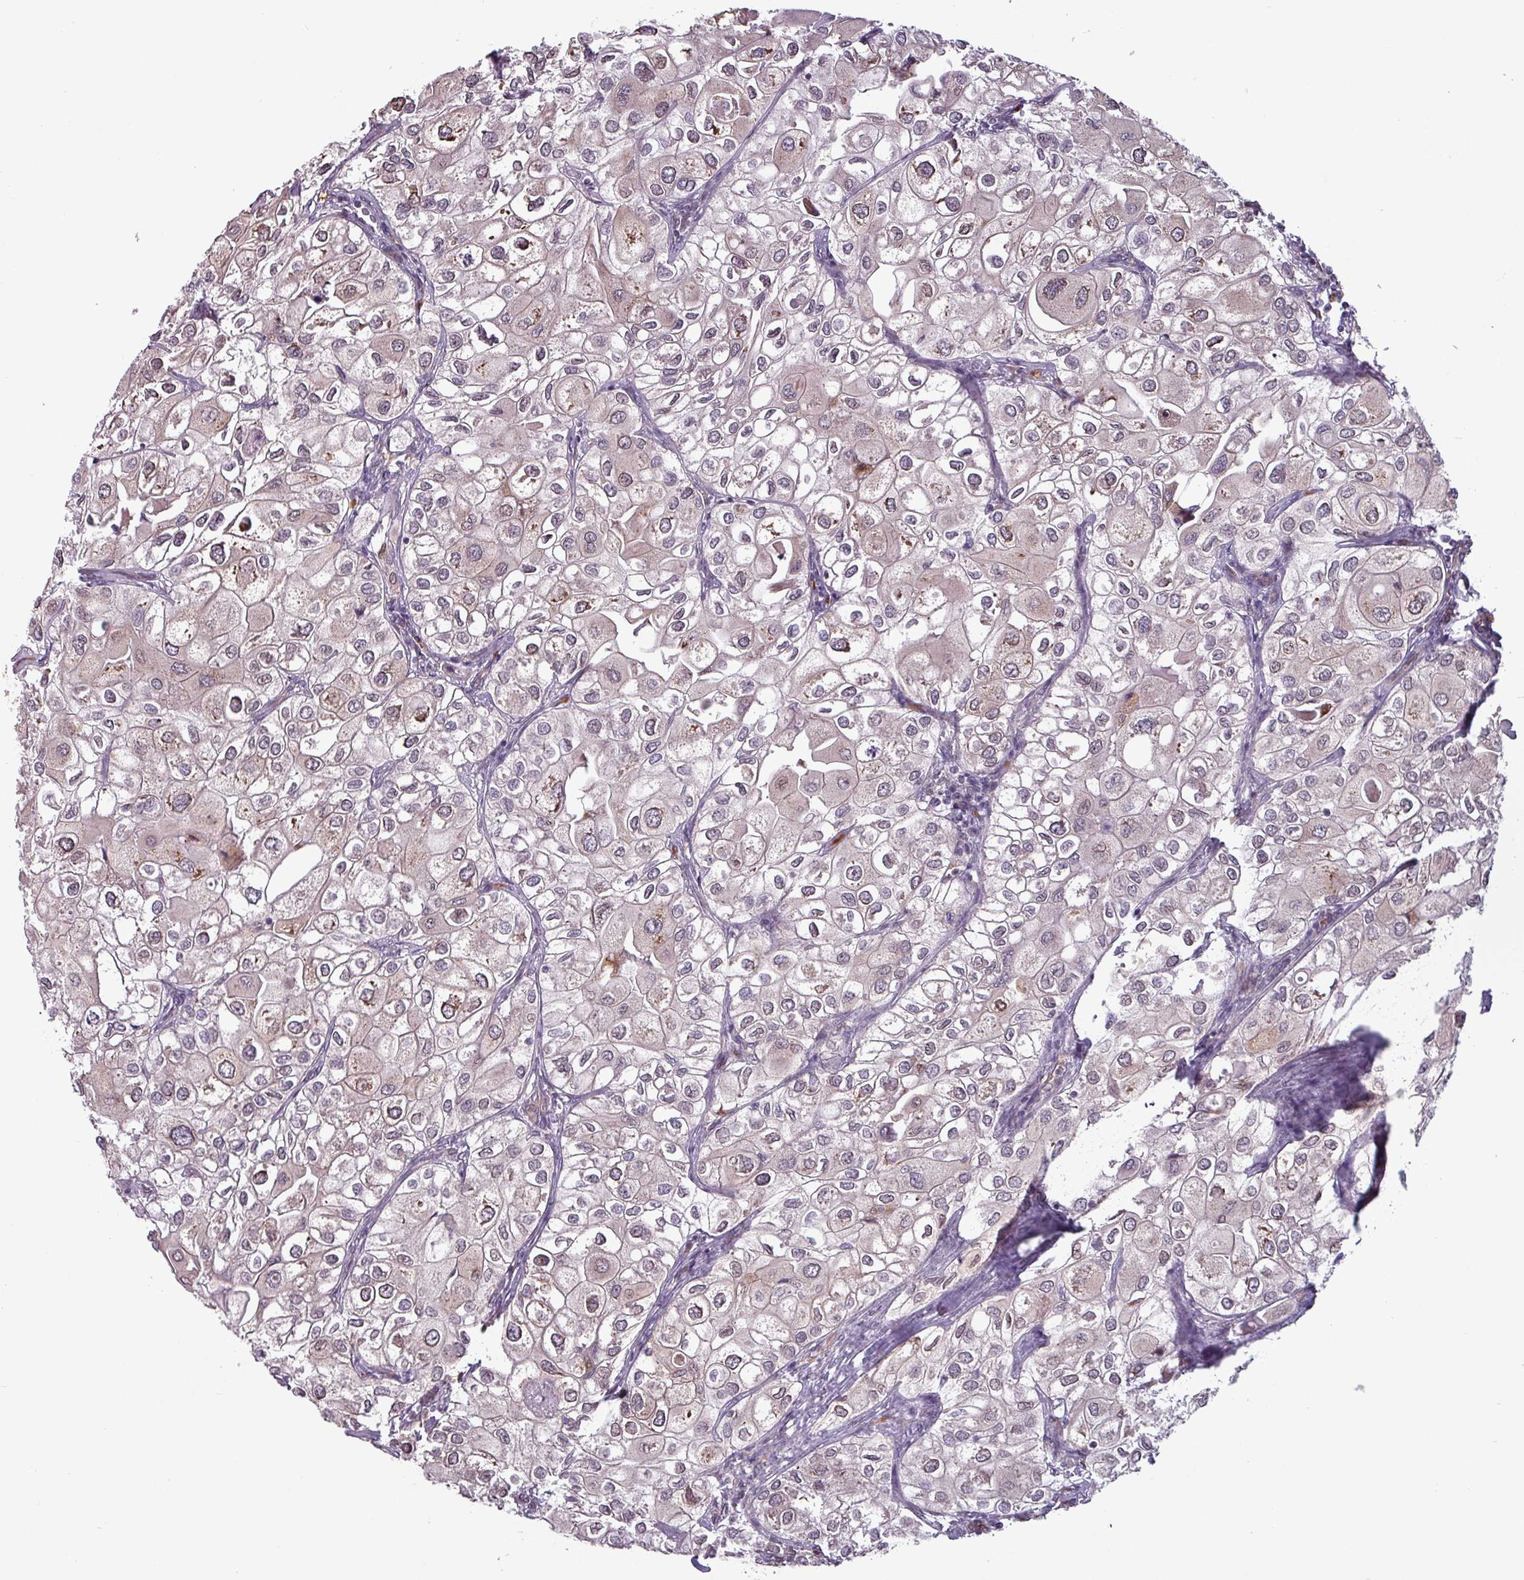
{"staining": {"intensity": "weak", "quantity": "25%-75%", "location": "nuclear"}, "tissue": "urothelial cancer", "cell_type": "Tumor cells", "image_type": "cancer", "snomed": [{"axis": "morphology", "description": "Urothelial carcinoma, High grade"}, {"axis": "topography", "description": "Urinary bladder"}], "caption": "Human urothelial cancer stained for a protein (brown) shows weak nuclear positive expression in approximately 25%-75% of tumor cells.", "gene": "RBM4B", "patient": {"sex": "male", "age": 64}}